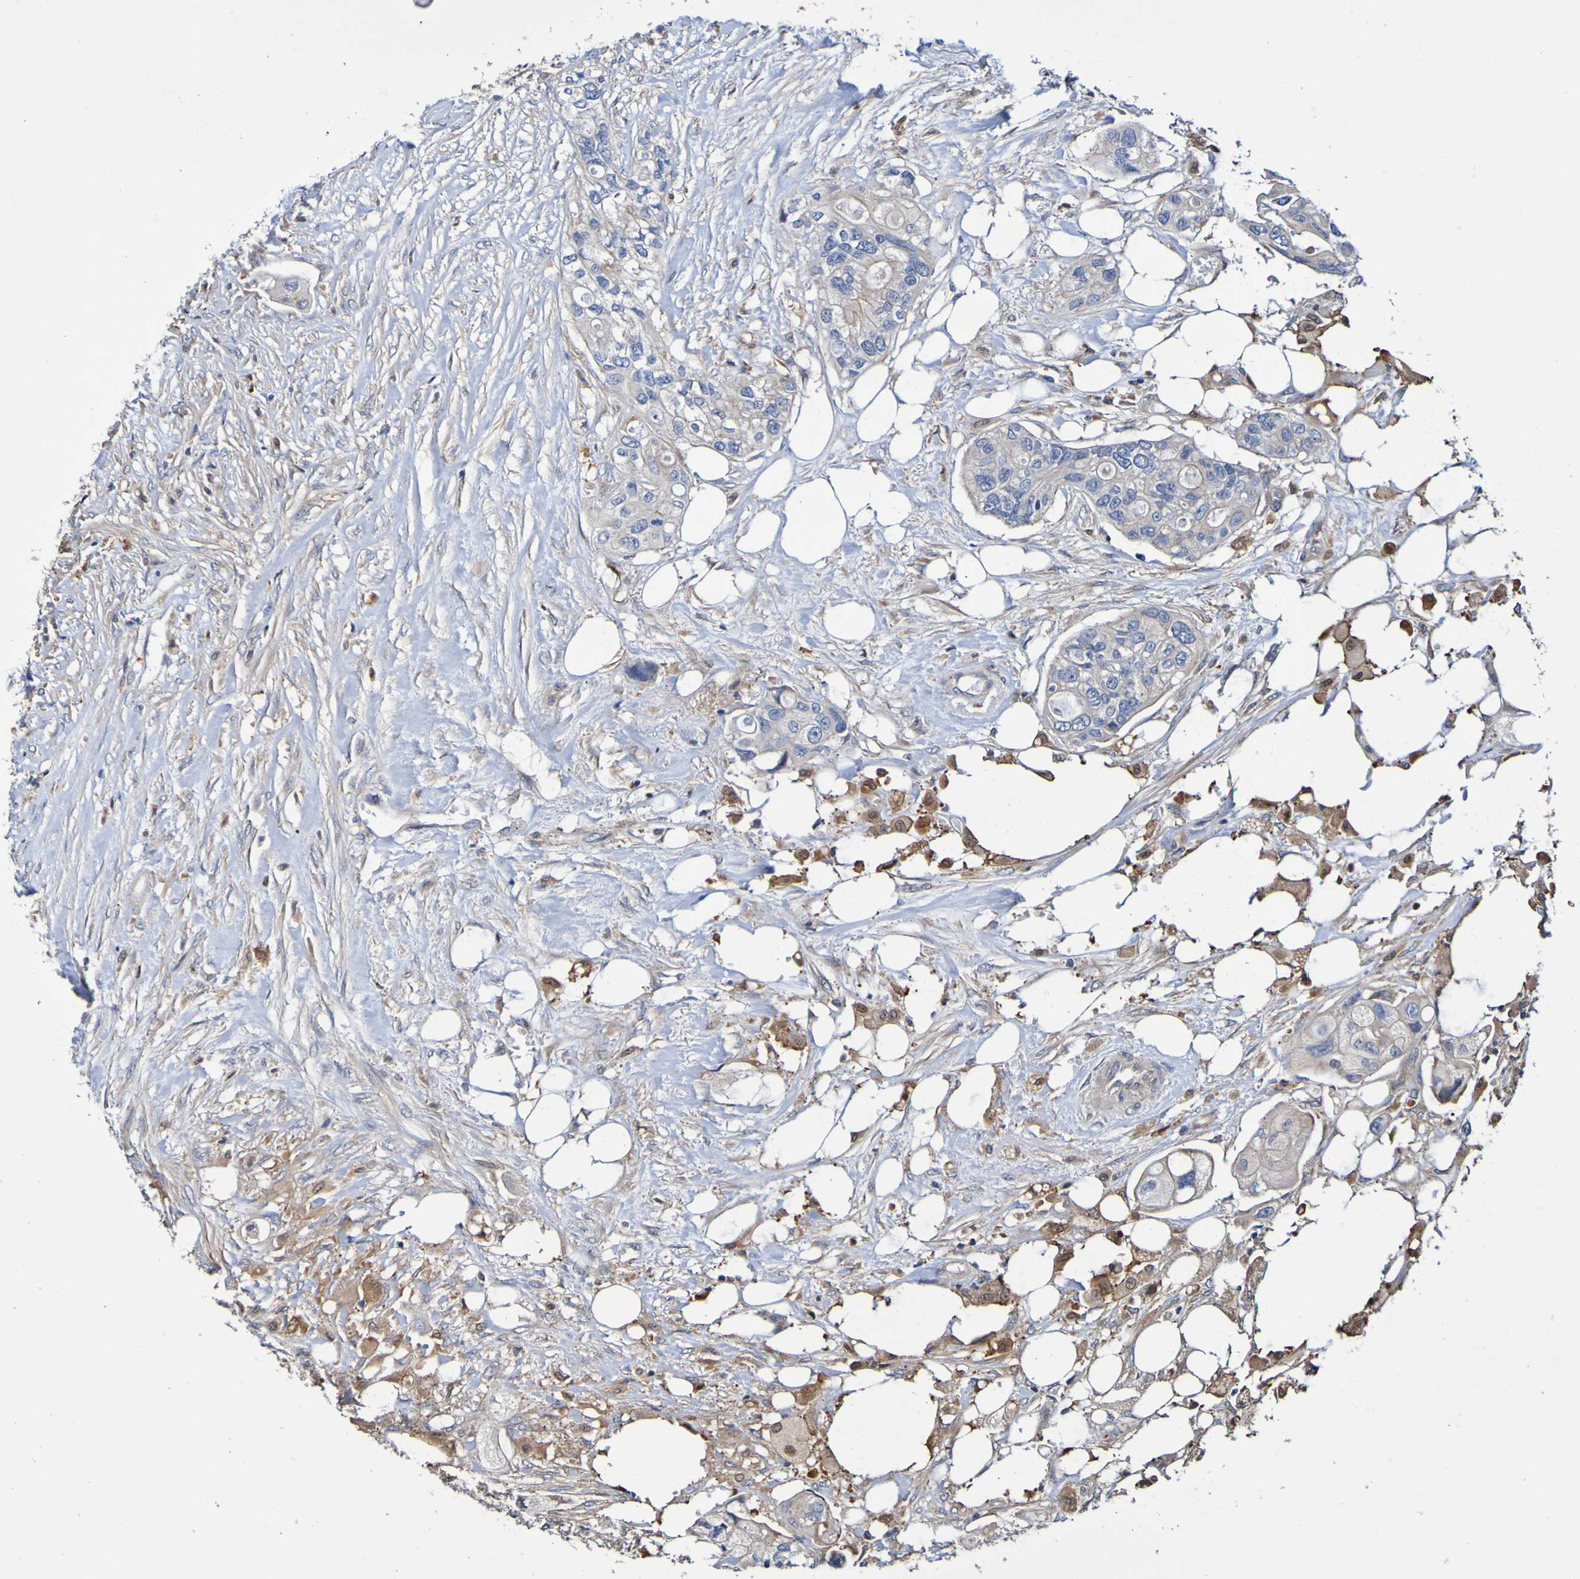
{"staining": {"intensity": "weak", "quantity": ">75%", "location": "cytoplasmic/membranous"}, "tissue": "colorectal cancer", "cell_type": "Tumor cells", "image_type": "cancer", "snomed": [{"axis": "morphology", "description": "Adenocarcinoma, NOS"}, {"axis": "topography", "description": "Colon"}], "caption": "This is an image of immunohistochemistry (IHC) staining of colorectal adenocarcinoma, which shows weak positivity in the cytoplasmic/membranous of tumor cells.", "gene": "METAP2", "patient": {"sex": "female", "age": 57}}